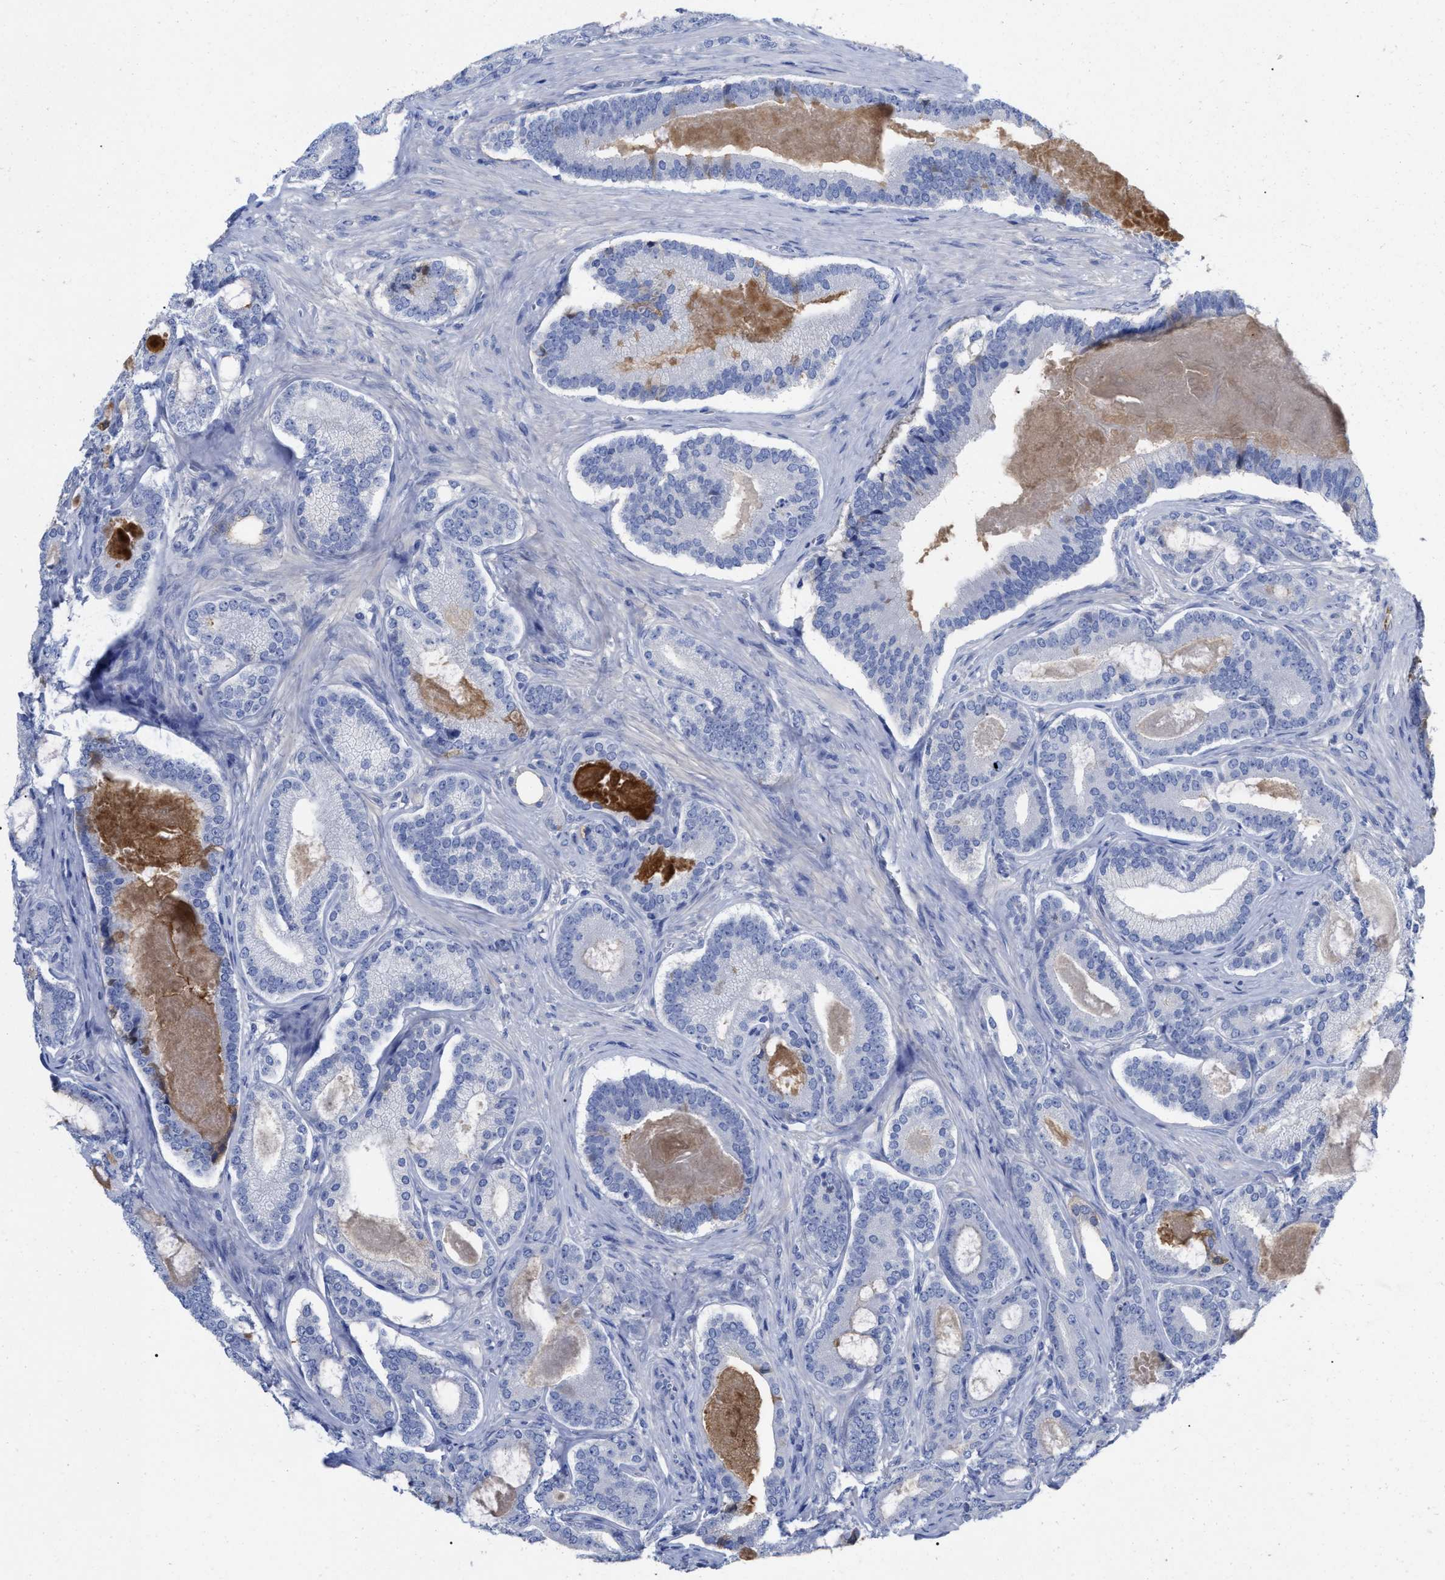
{"staining": {"intensity": "negative", "quantity": "none", "location": "none"}, "tissue": "prostate cancer", "cell_type": "Tumor cells", "image_type": "cancer", "snomed": [{"axis": "morphology", "description": "Adenocarcinoma, High grade"}, {"axis": "topography", "description": "Prostate"}], "caption": "Human prostate high-grade adenocarcinoma stained for a protein using immunohistochemistry displays no positivity in tumor cells.", "gene": "IGHV5-51", "patient": {"sex": "male", "age": 60}}